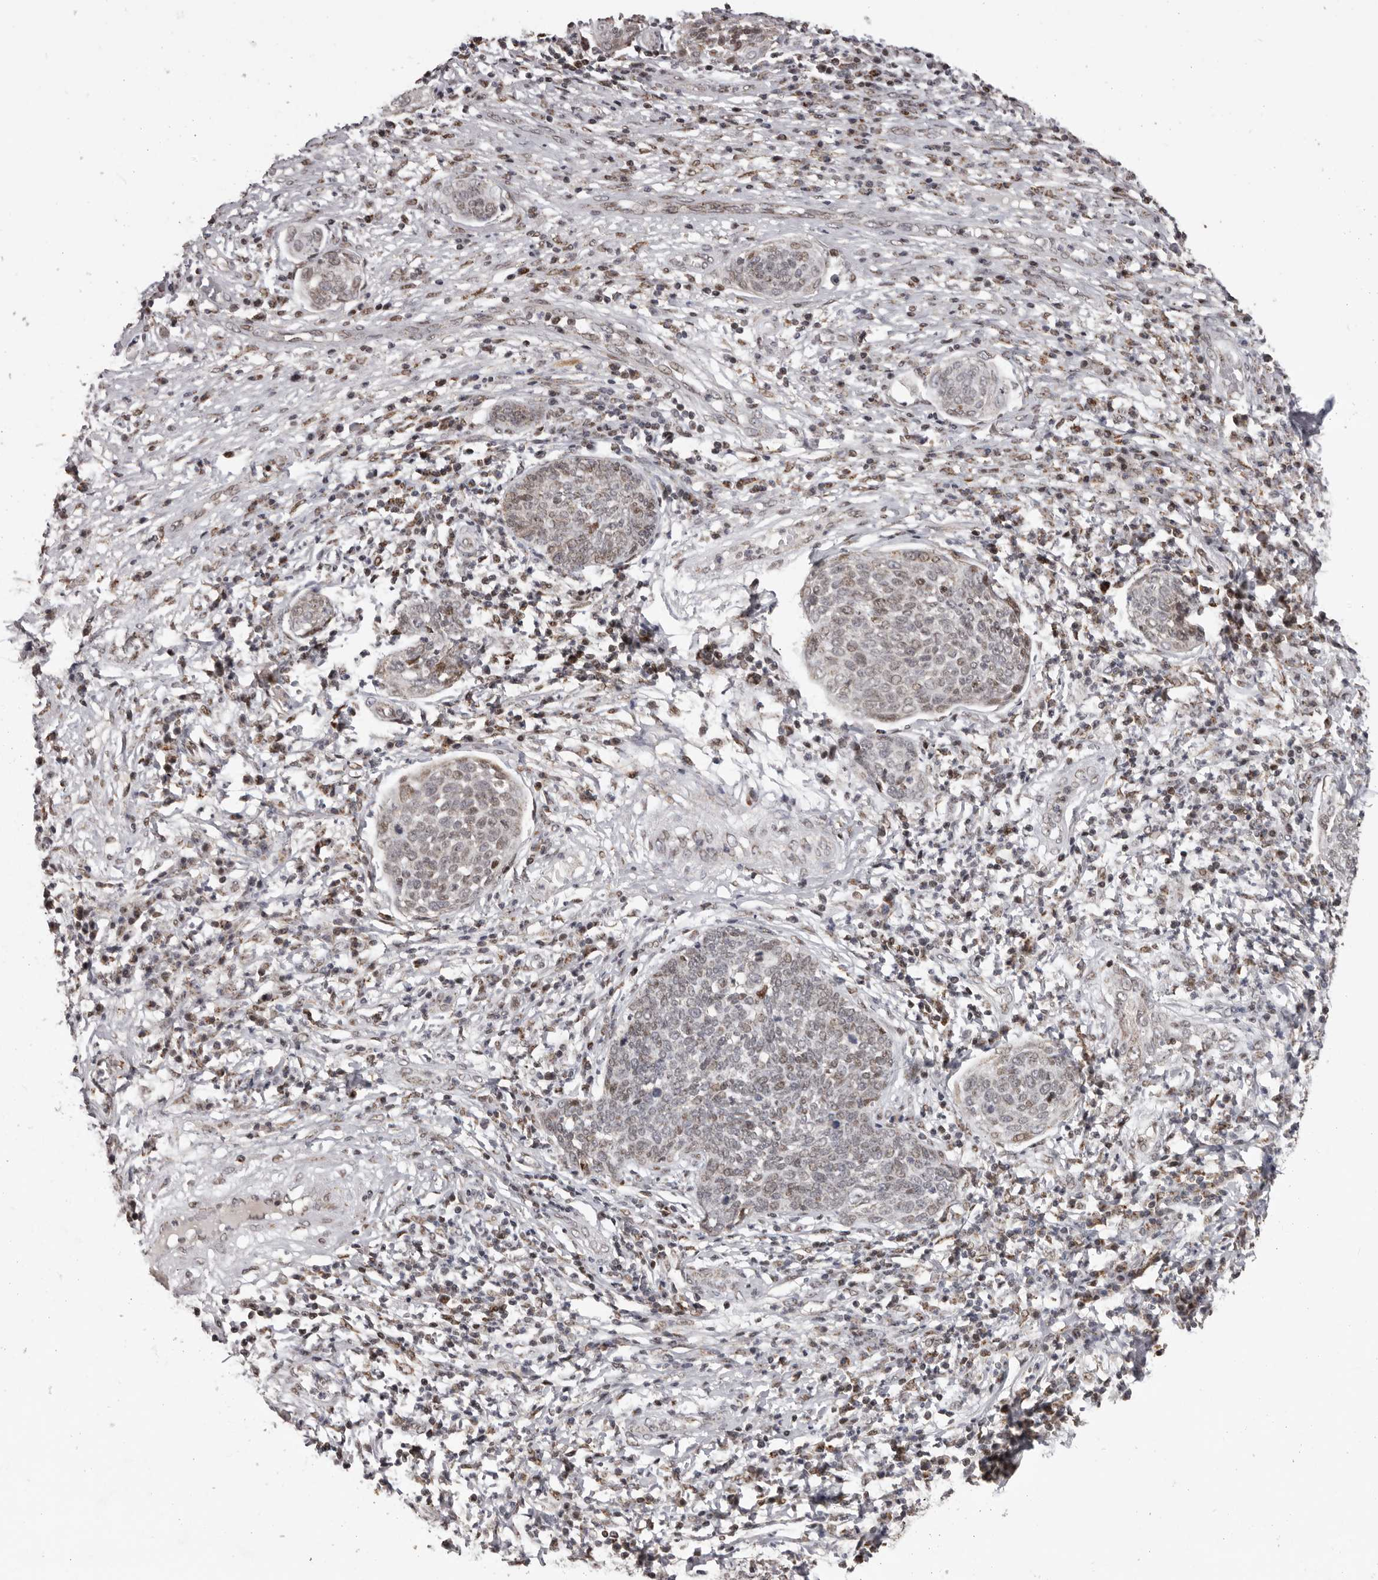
{"staining": {"intensity": "weak", "quantity": "25%-75%", "location": "cytoplasmic/membranous,nuclear"}, "tissue": "cervical cancer", "cell_type": "Tumor cells", "image_type": "cancer", "snomed": [{"axis": "morphology", "description": "Squamous cell carcinoma, NOS"}, {"axis": "topography", "description": "Cervix"}], "caption": "Human squamous cell carcinoma (cervical) stained for a protein (brown) demonstrates weak cytoplasmic/membranous and nuclear positive expression in about 25%-75% of tumor cells.", "gene": "C17orf99", "patient": {"sex": "female", "age": 34}}